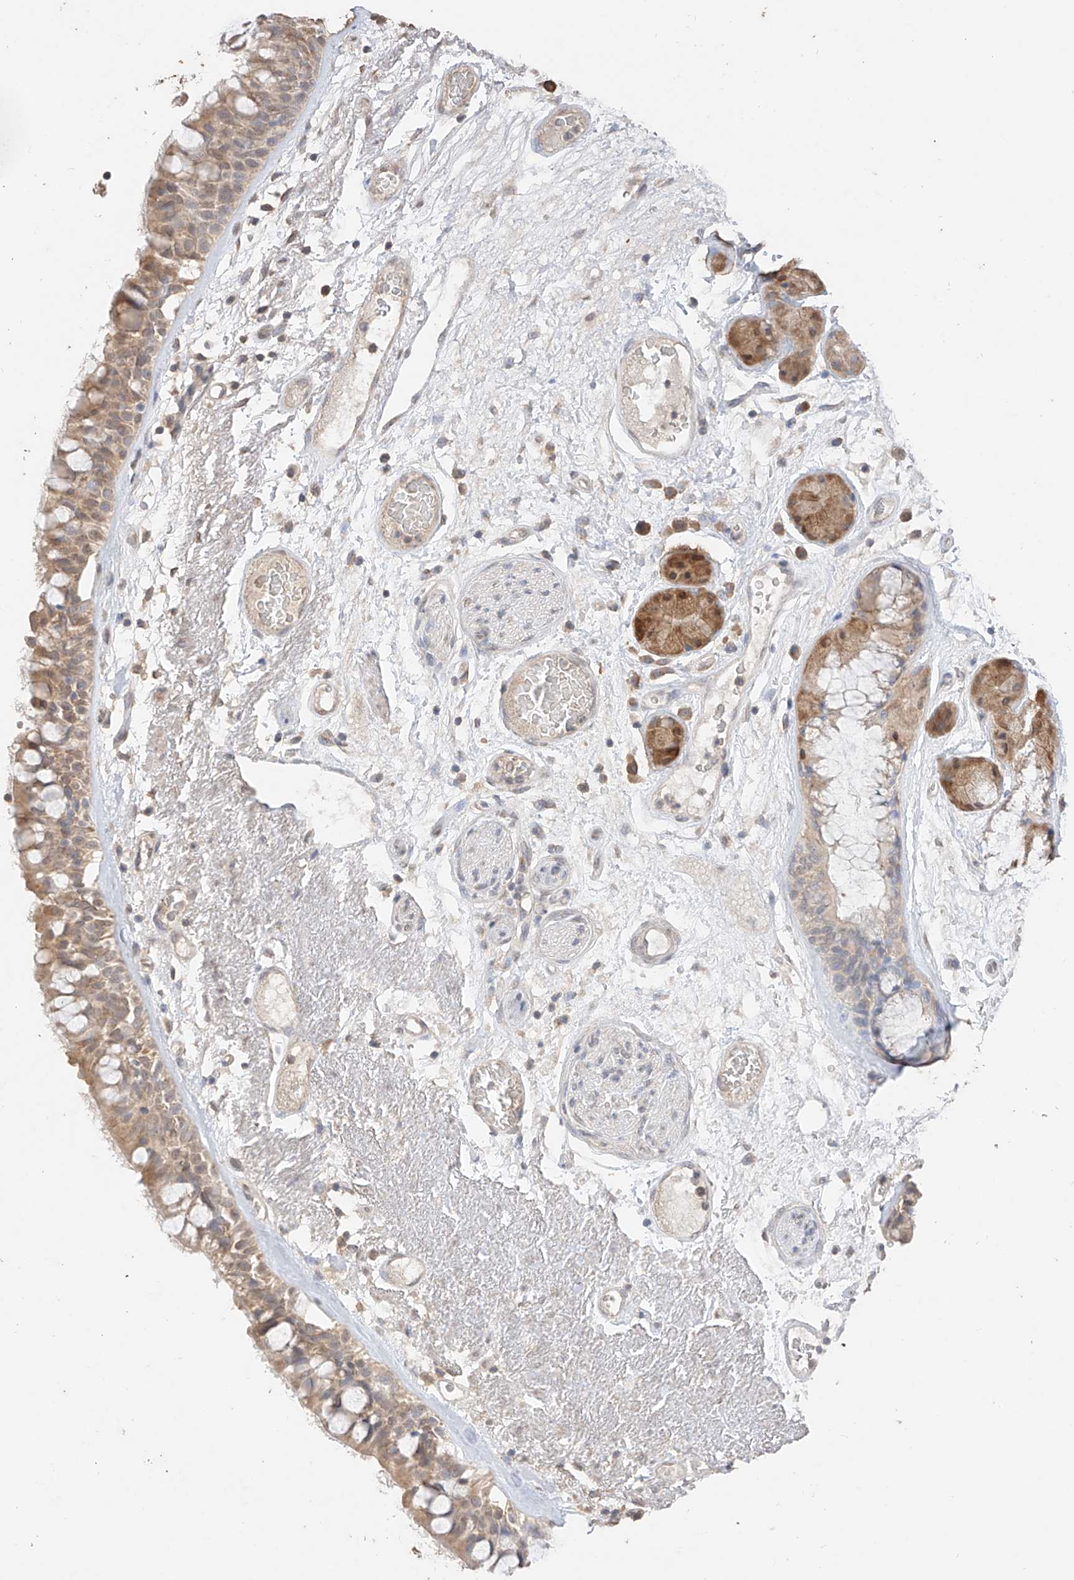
{"staining": {"intensity": "weak", "quantity": ">75%", "location": "cytoplasmic/membranous"}, "tissue": "bronchus", "cell_type": "Respiratory epithelial cells", "image_type": "normal", "snomed": [{"axis": "morphology", "description": "Normal tissue, NOS"}, {"axis": "morphology", "description": "Squamous cell carcinoma, NOS"}, {"axis": "topography", "description": "Lymph node"}, {"axis": "topography", "description": "Bronchus"}, {"axis": "topography", "description": "Lung"}], "caption": "A brown stain labels weak cytoplasmic/membranous staining of a protein in respiratory epithelial cells of unremarkable human bronchus.", "gene": "IL22RA2", "patient": {"sex": "male", "age": 66}}